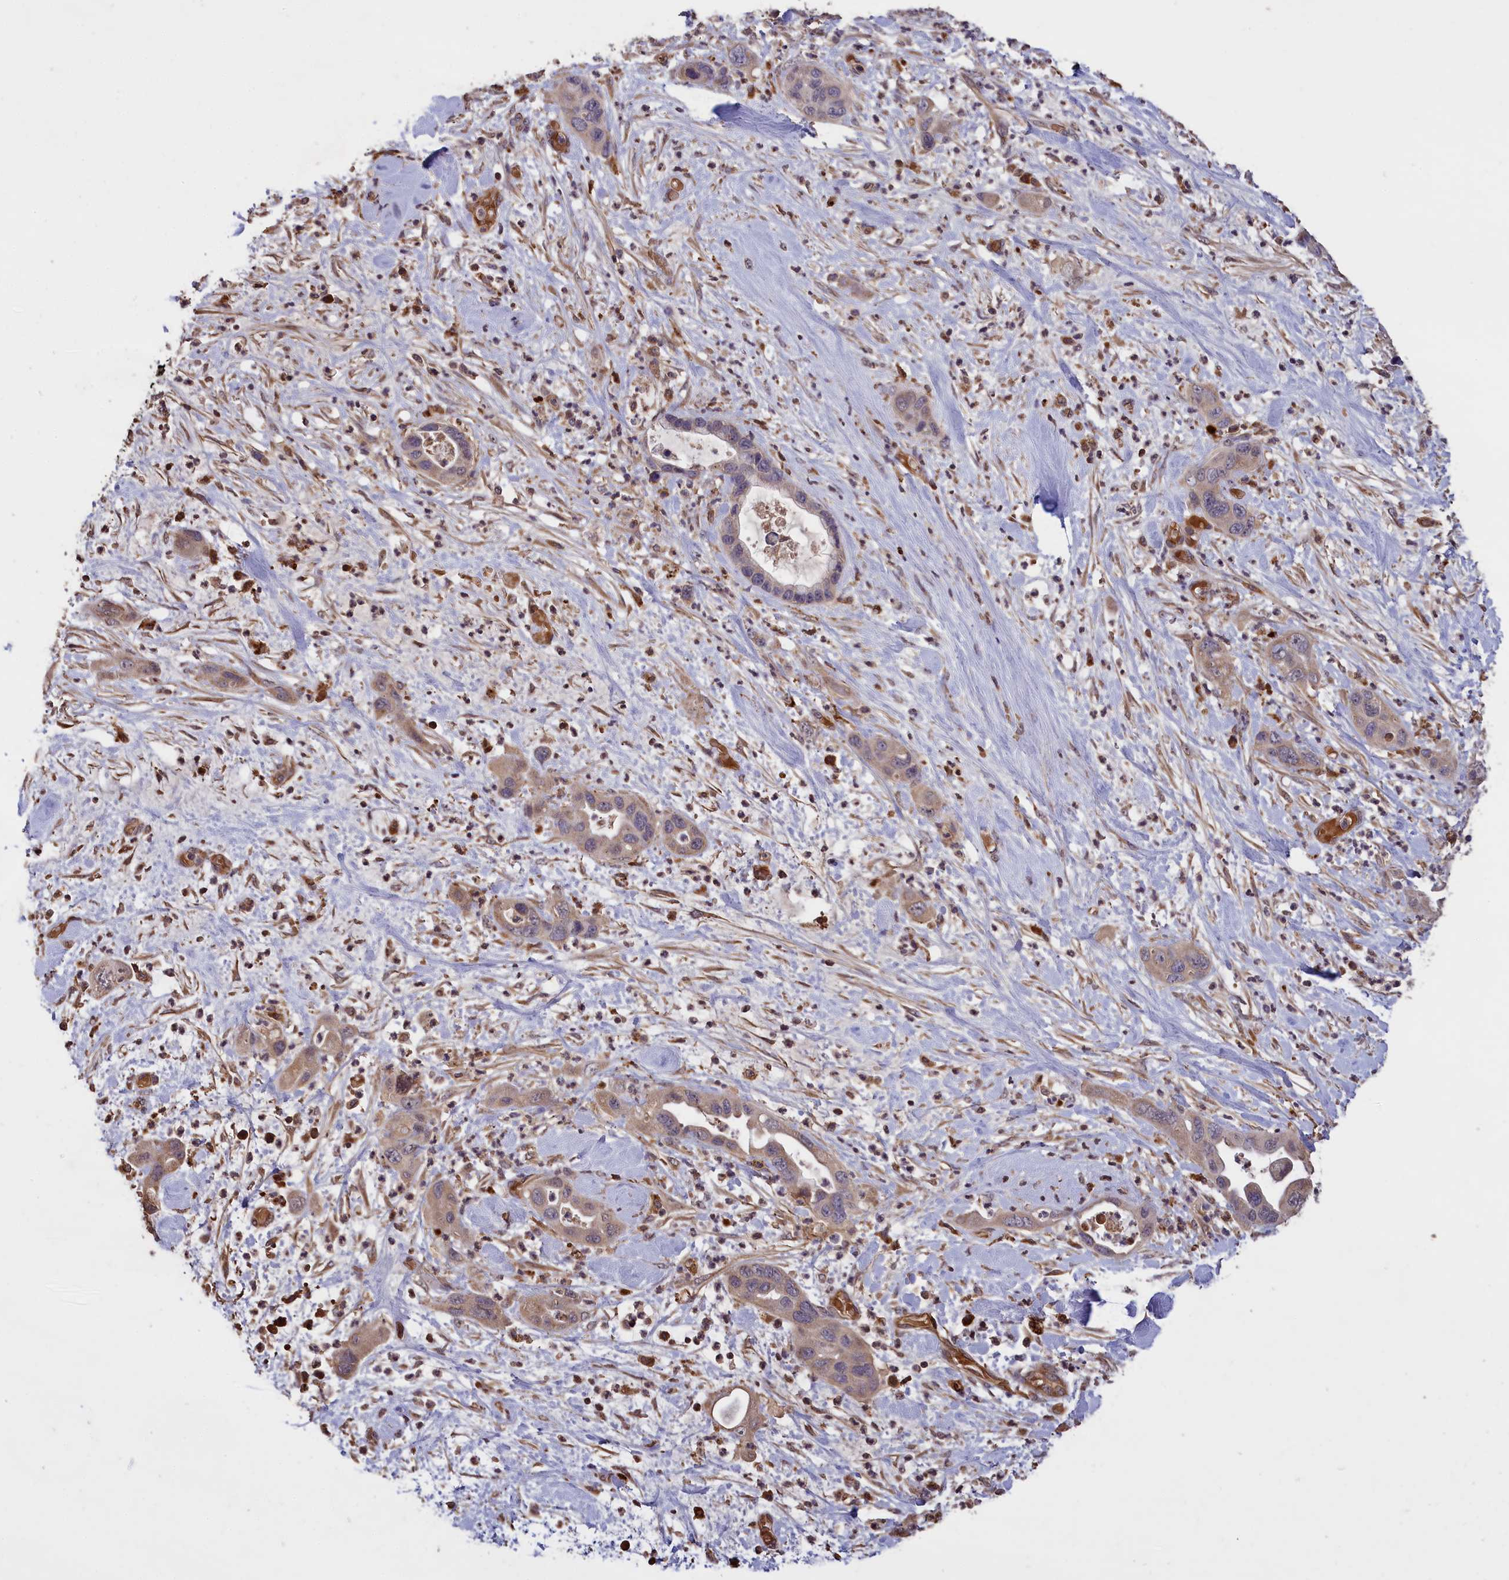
{"staining": {"intensity": "weak", "quantity": "<25%", "location": "cytoplasmic/membranous"}, "tissue": "pancreatic cancer", "cell_type": "Tumor cells", "image_type": "cancer", "snomed": [{"axis": "morphology", "description": "Adenocarcinoma, NOS"}, {"axis": "topography", "description": "Pancreas"}], "caption": "Micrograph shows no significant protein staining in tumor cells of pancreatic cancer. Nuclei are stained in blue.", "gene": "CLRN2", "patient": {"sex": "female", "age": 71}}